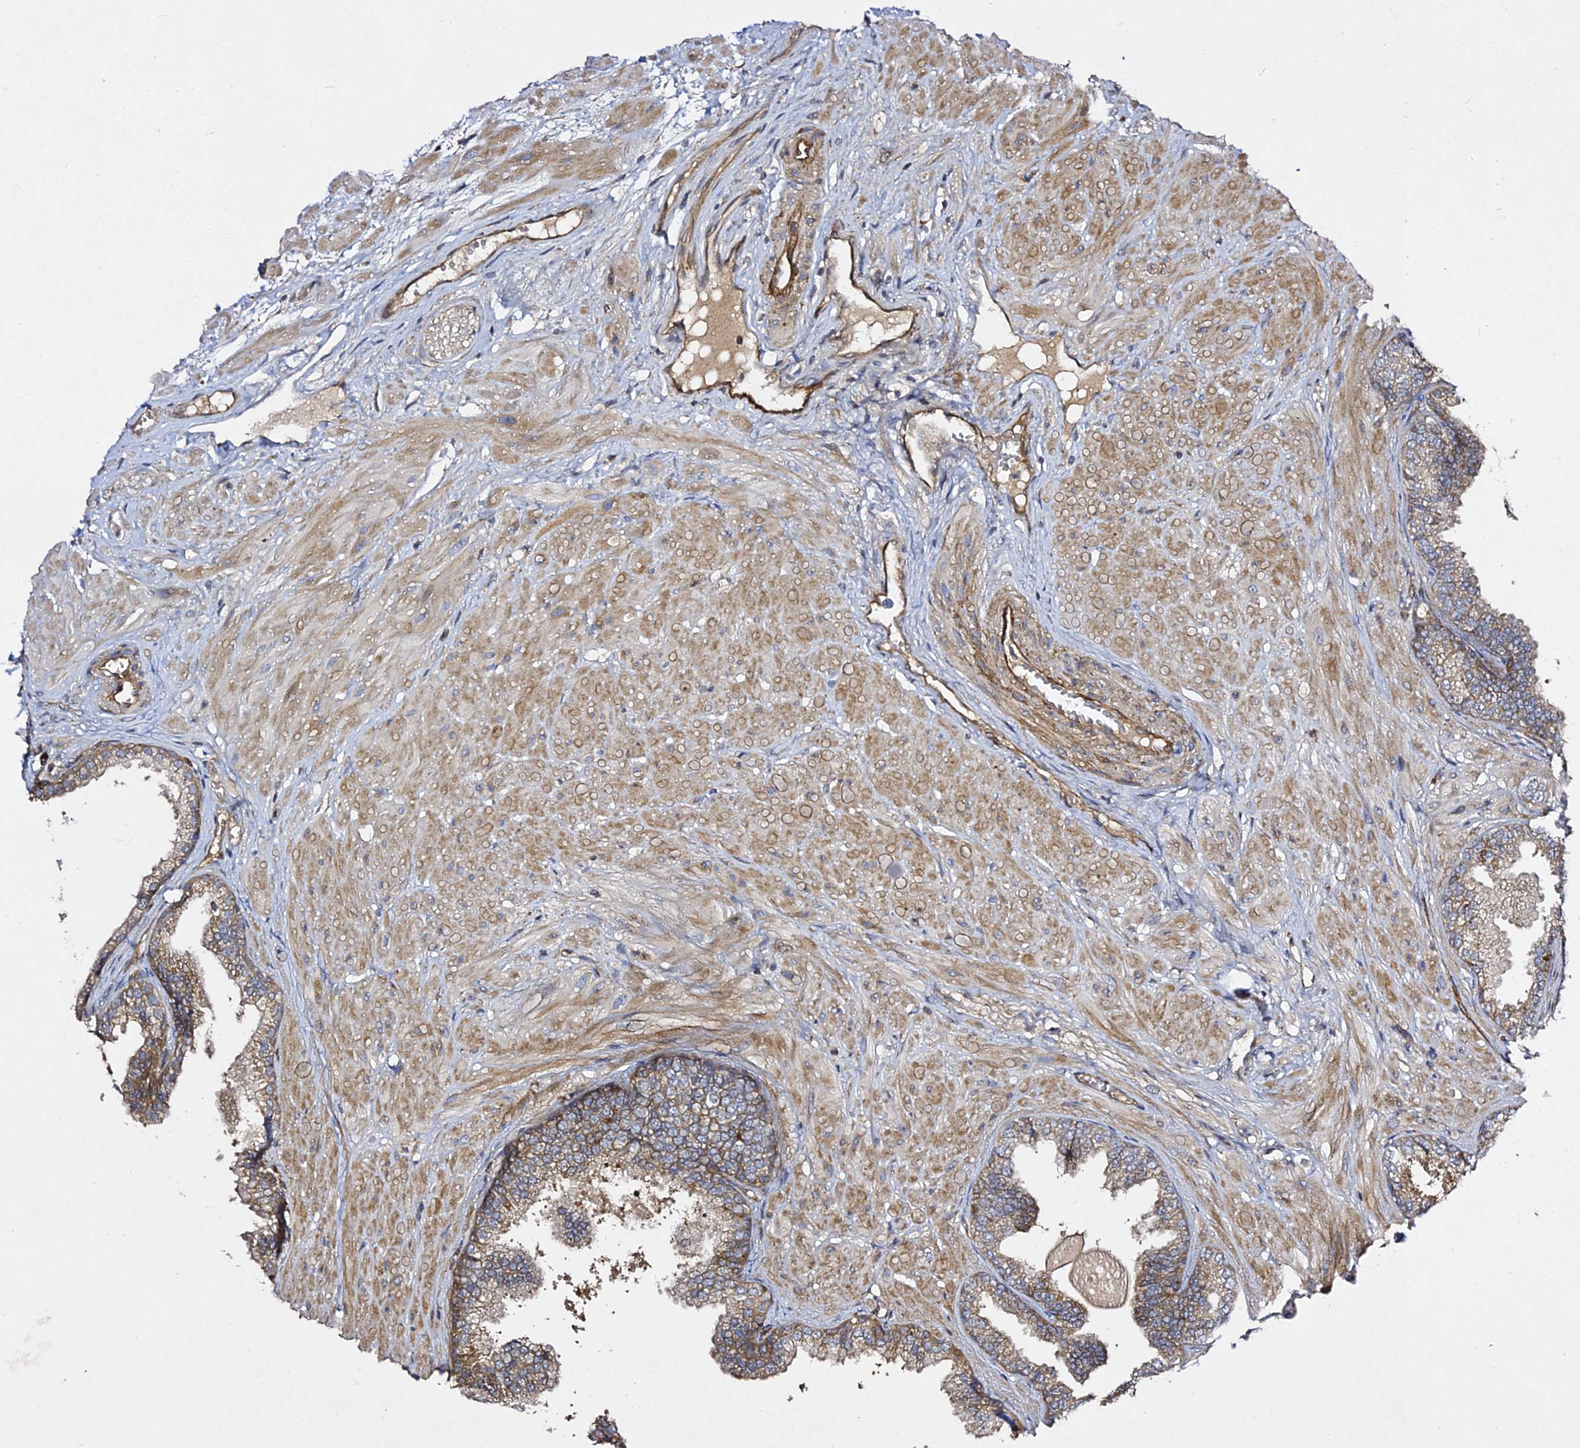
{"staining": {"intensity": "moderate", "quantity": "25%-75%", "location": "cytoplasmic/membranous"}, "tissue": "prostate cancer", "cell_type": "Tumor cells", "image_type": "cancer", "snomed": [{"axis": "morphology", "description": "Adenocarcinoma, Low grade"}, {"axis": "topography", "description": "Prostate"}], "caption": "Brown immunohistochemical staining in low-grade adenocarcinoma (prostate) exhibits moderate cytoplasmic/membranous expression in about 25%-75% of tumor cells. Using DAB (3,3'-diaminobenzidine) (brown) and hematoxylin (blue) stains, captured at high magnification using brightfield microscopy.", "gene": "GRTP1", "patient": {"sex": "male", "age": 64}}